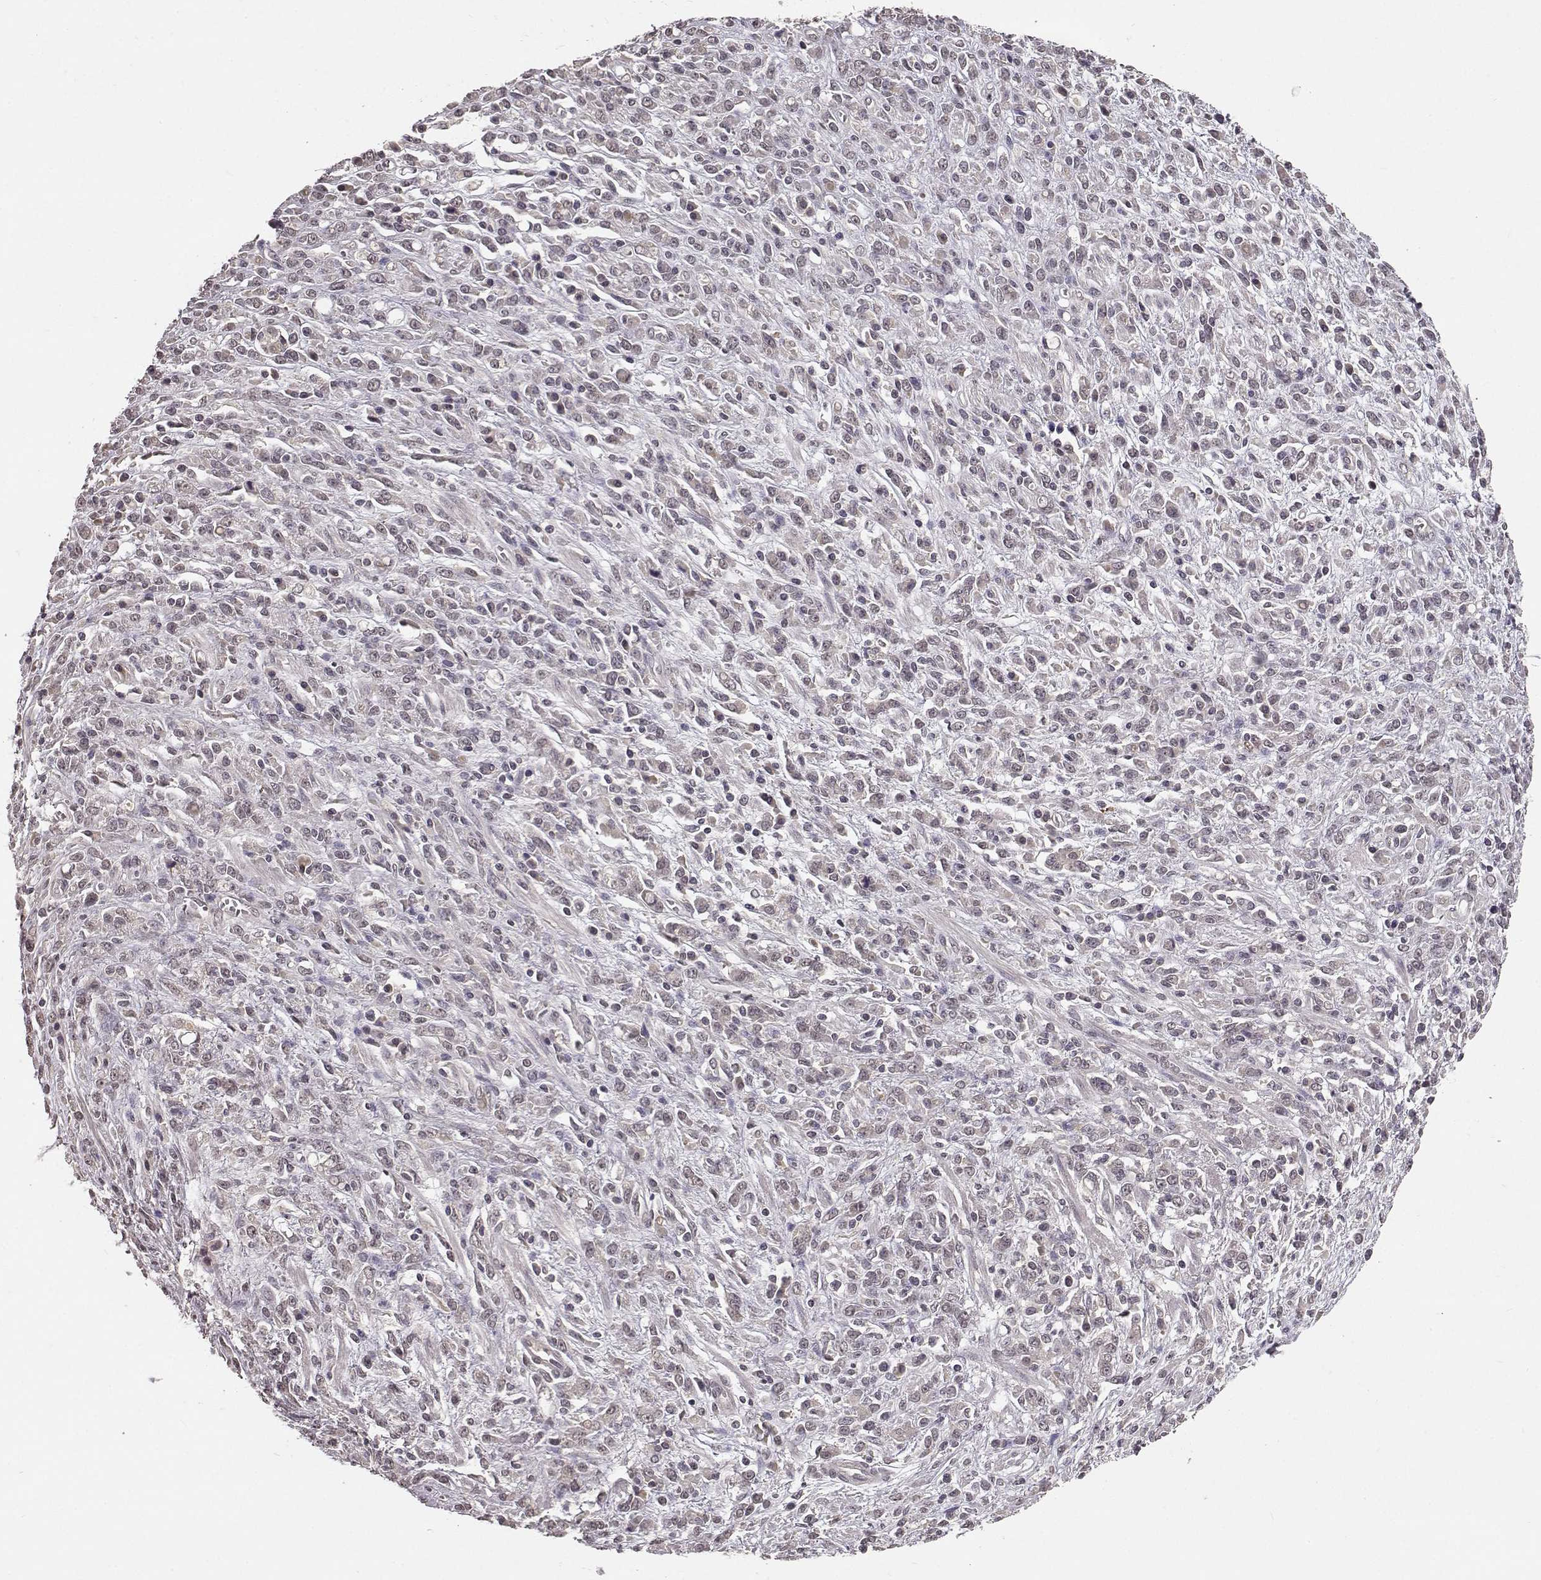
{"staining": {"intensity": "negative", "quantity": "none", "location": "none"}, "tissue": "stomach cancer", "cell_type": "Tumor cells", "image_type": "cancer", "snomed": [{"axis": "morphology", "description": "Adenocarcinoma, NOS"}, {"axis": "topography", "description": "Stomach"}], "caption": "Immunohistochemistry image of neoplastic tissue: human stomach adenocarcinoma stained with DAB reveals no significant protein staining in tumor cells.", "gene": "NTRK2", "patient": {"sex": "female", "age": 57}}